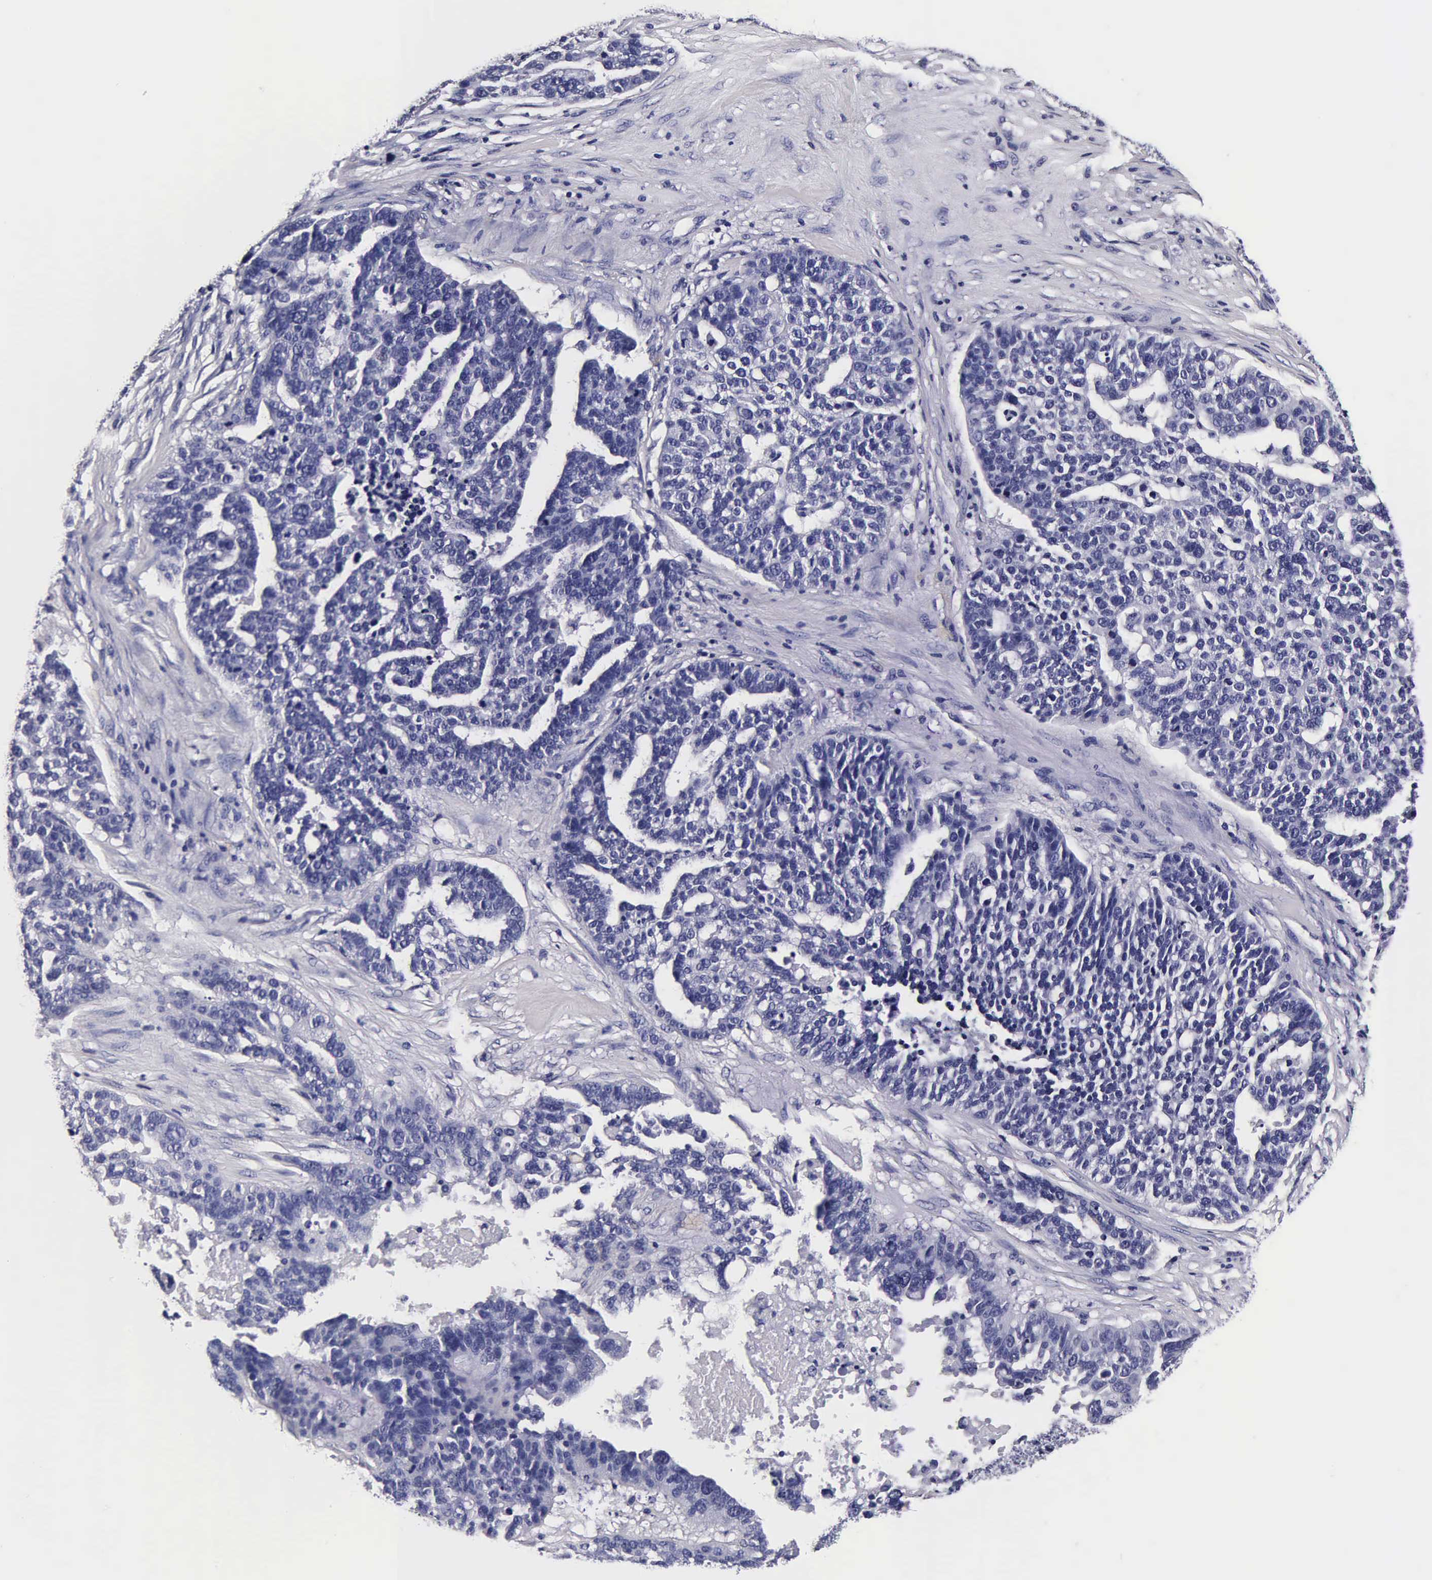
{"staining": {"intensity": "negative", "quantity": "none", "location": "none"}, "tissue": "ovarian cancer", "cell_type": "Tumor cells", "image_type": "cancer", "snomed": [{"axis": "morphology", "description": "Cystadenocarcinoma, serous, NOS"}, {"axis": "topography", "description": "Ovary"}], "caption": "This is an immunohistochemistry (IHC) image of human serous cystadenocarcinoma (ovarian). There is no positivity in tumor cells.", "gene": "IAPP", "patient": {"sex": "female", "age": 59}}